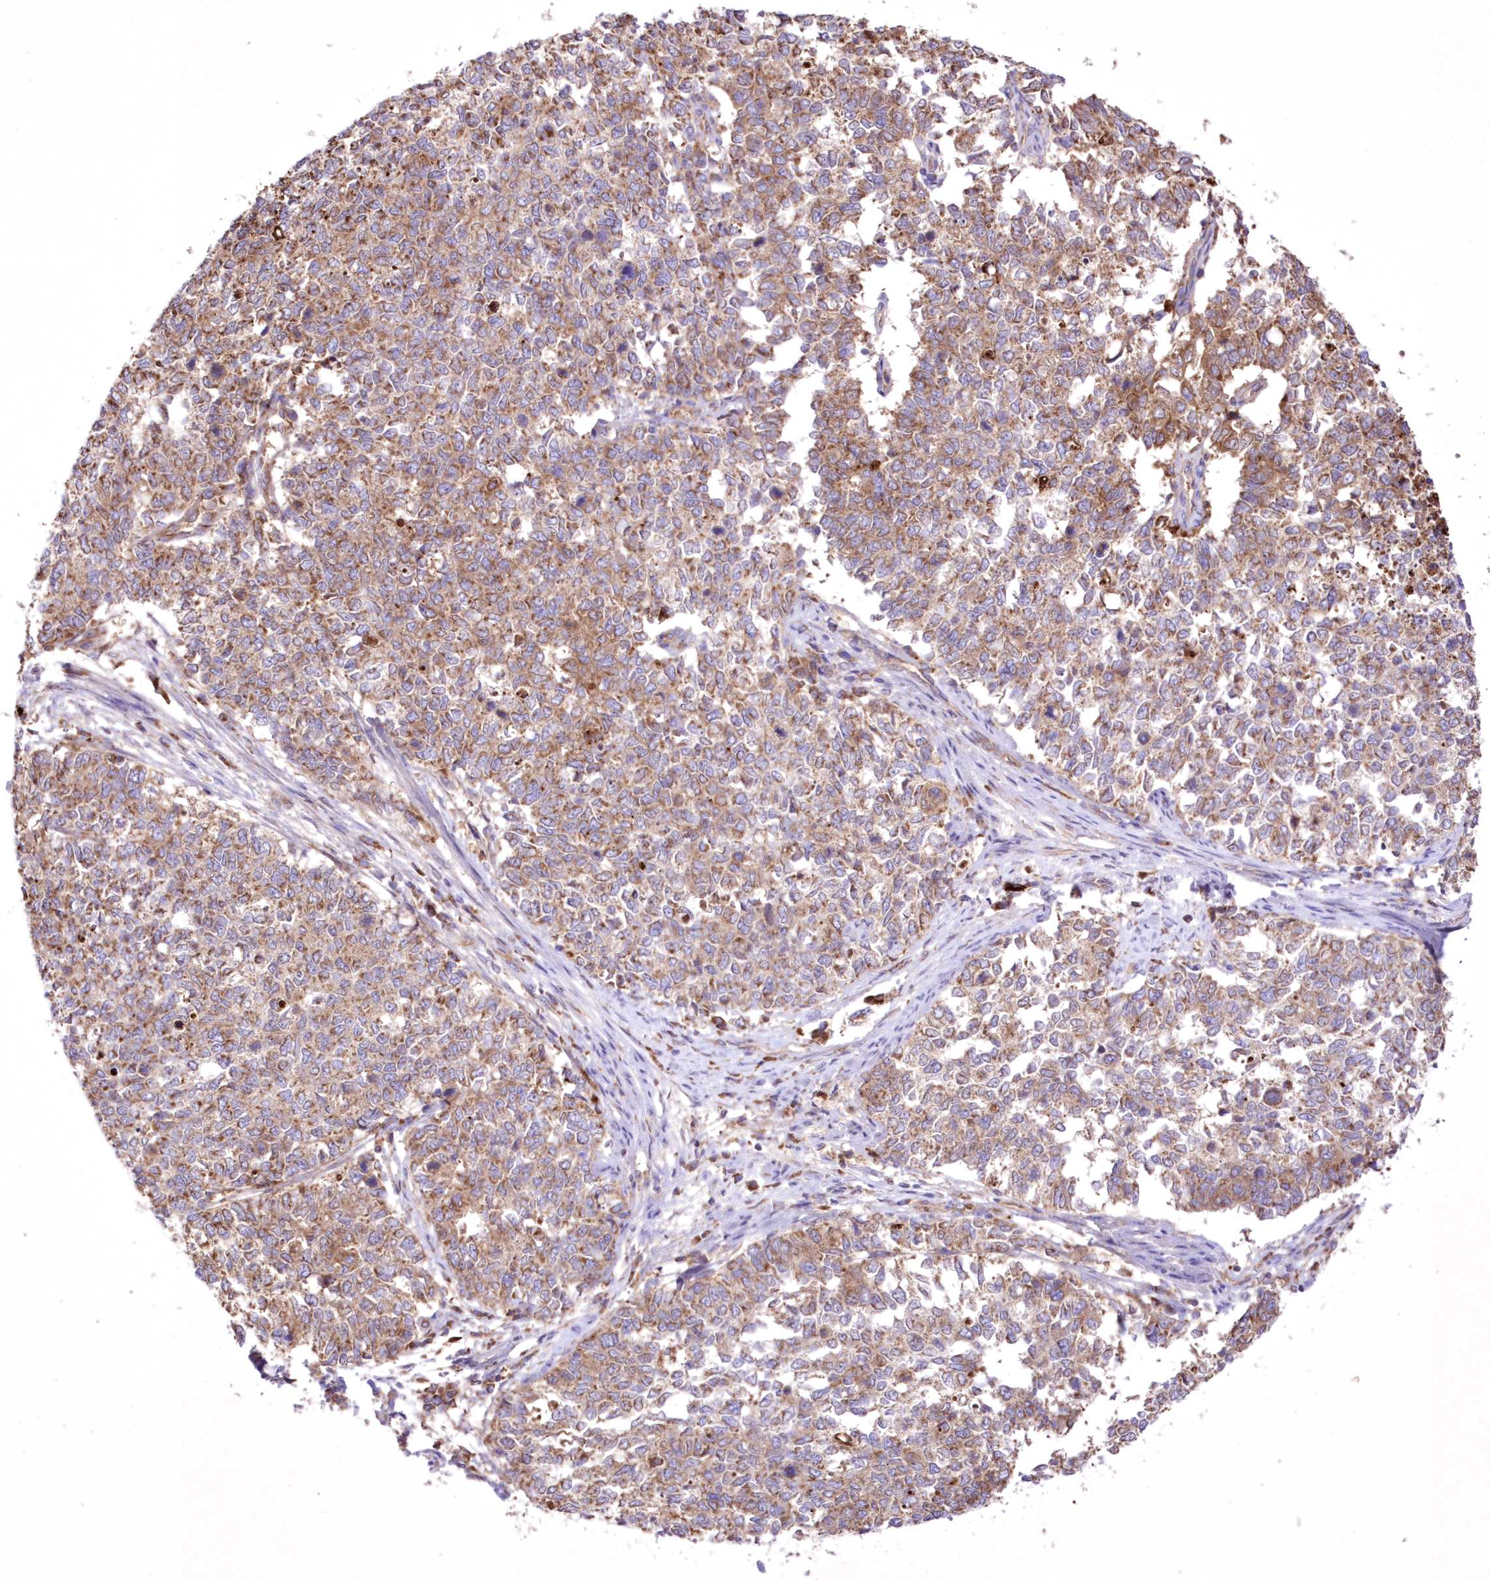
{"staining": {"intensity": "moderate", "quantity": ">75%", "location": "cytoplasmic/membranous"}, "tissue": "cervical cancer", "cell_type": "Tumor cells", "image_type": "cancer", "snomed": [{"axis": "morphology", "description": "Squamous cell carcinoma, NOS"}, {"axis": "topography", "description": "Cervix"}], "caption": "Immunohistochemical staining of squamous cell carcinoma (cervical) reveals moderate cytoplasmic/membranous protein positivity in approximately >75% of tumor cells. Using DAB (3,3'-diaminobenzidine) (brown) and hematoxylin (blue) stains, captured at high magnification using brightfield microscopy.", "gene": "FCHO2", "patient": {"sex": "female", "age": 63}}